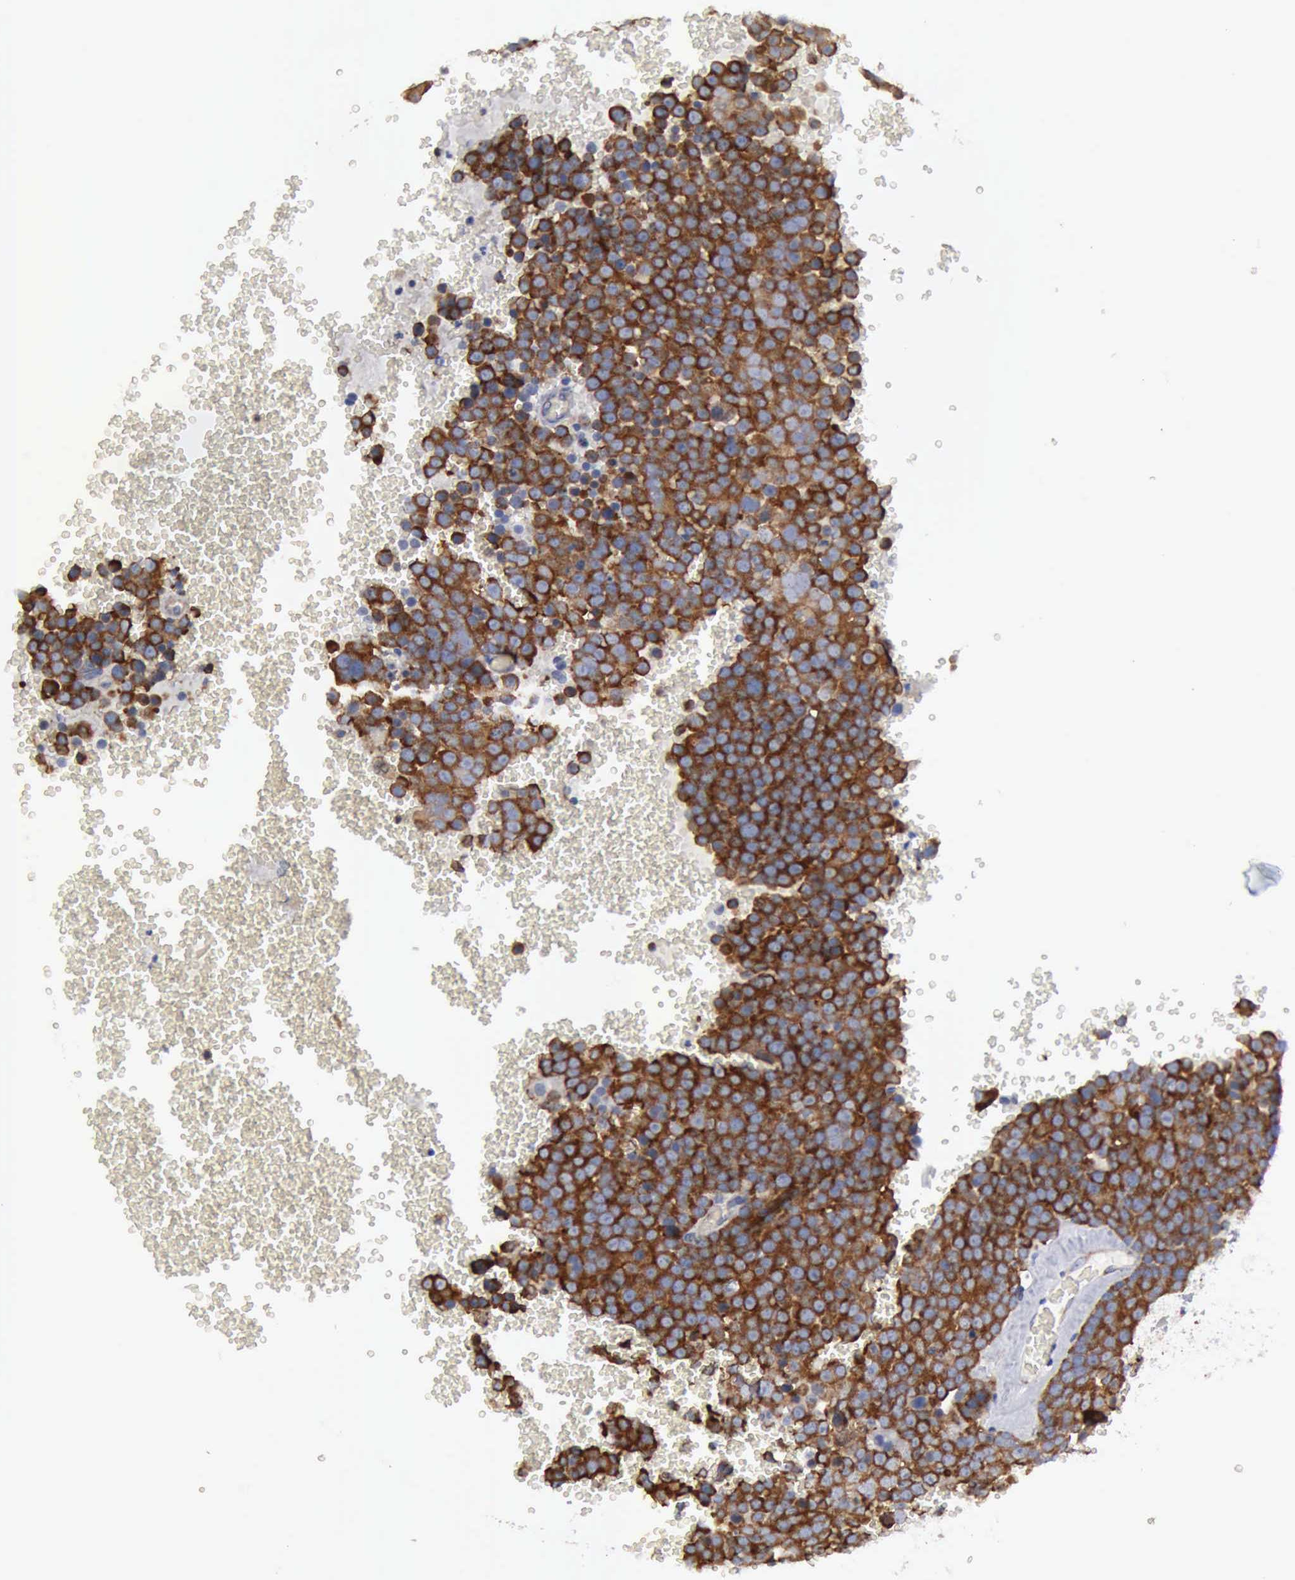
{"staining": {"intensity": "strong", "quantity": ">75%", "location": "cytoplasmic/membranous"}, "tissue": "testis cancer", "cell_type": "Tumor cells", "image_type": "cancer", "snomed": [{"axis": "morphology", "description": "Seminoma, NOS"}, {"axis": "topography", "description": "Testis"}], "caption": "Tumor cells demonstrate strong cytoplasmic/membranous staining in about >75% of cells in testis cancer (seminoma). (DAB (3,3'-diaminobenzidine) IHC, brown staining for protein, blue staining for nuclei).", "gene": "TXLNG", "patient": {"sex": "male", "age": 71}}